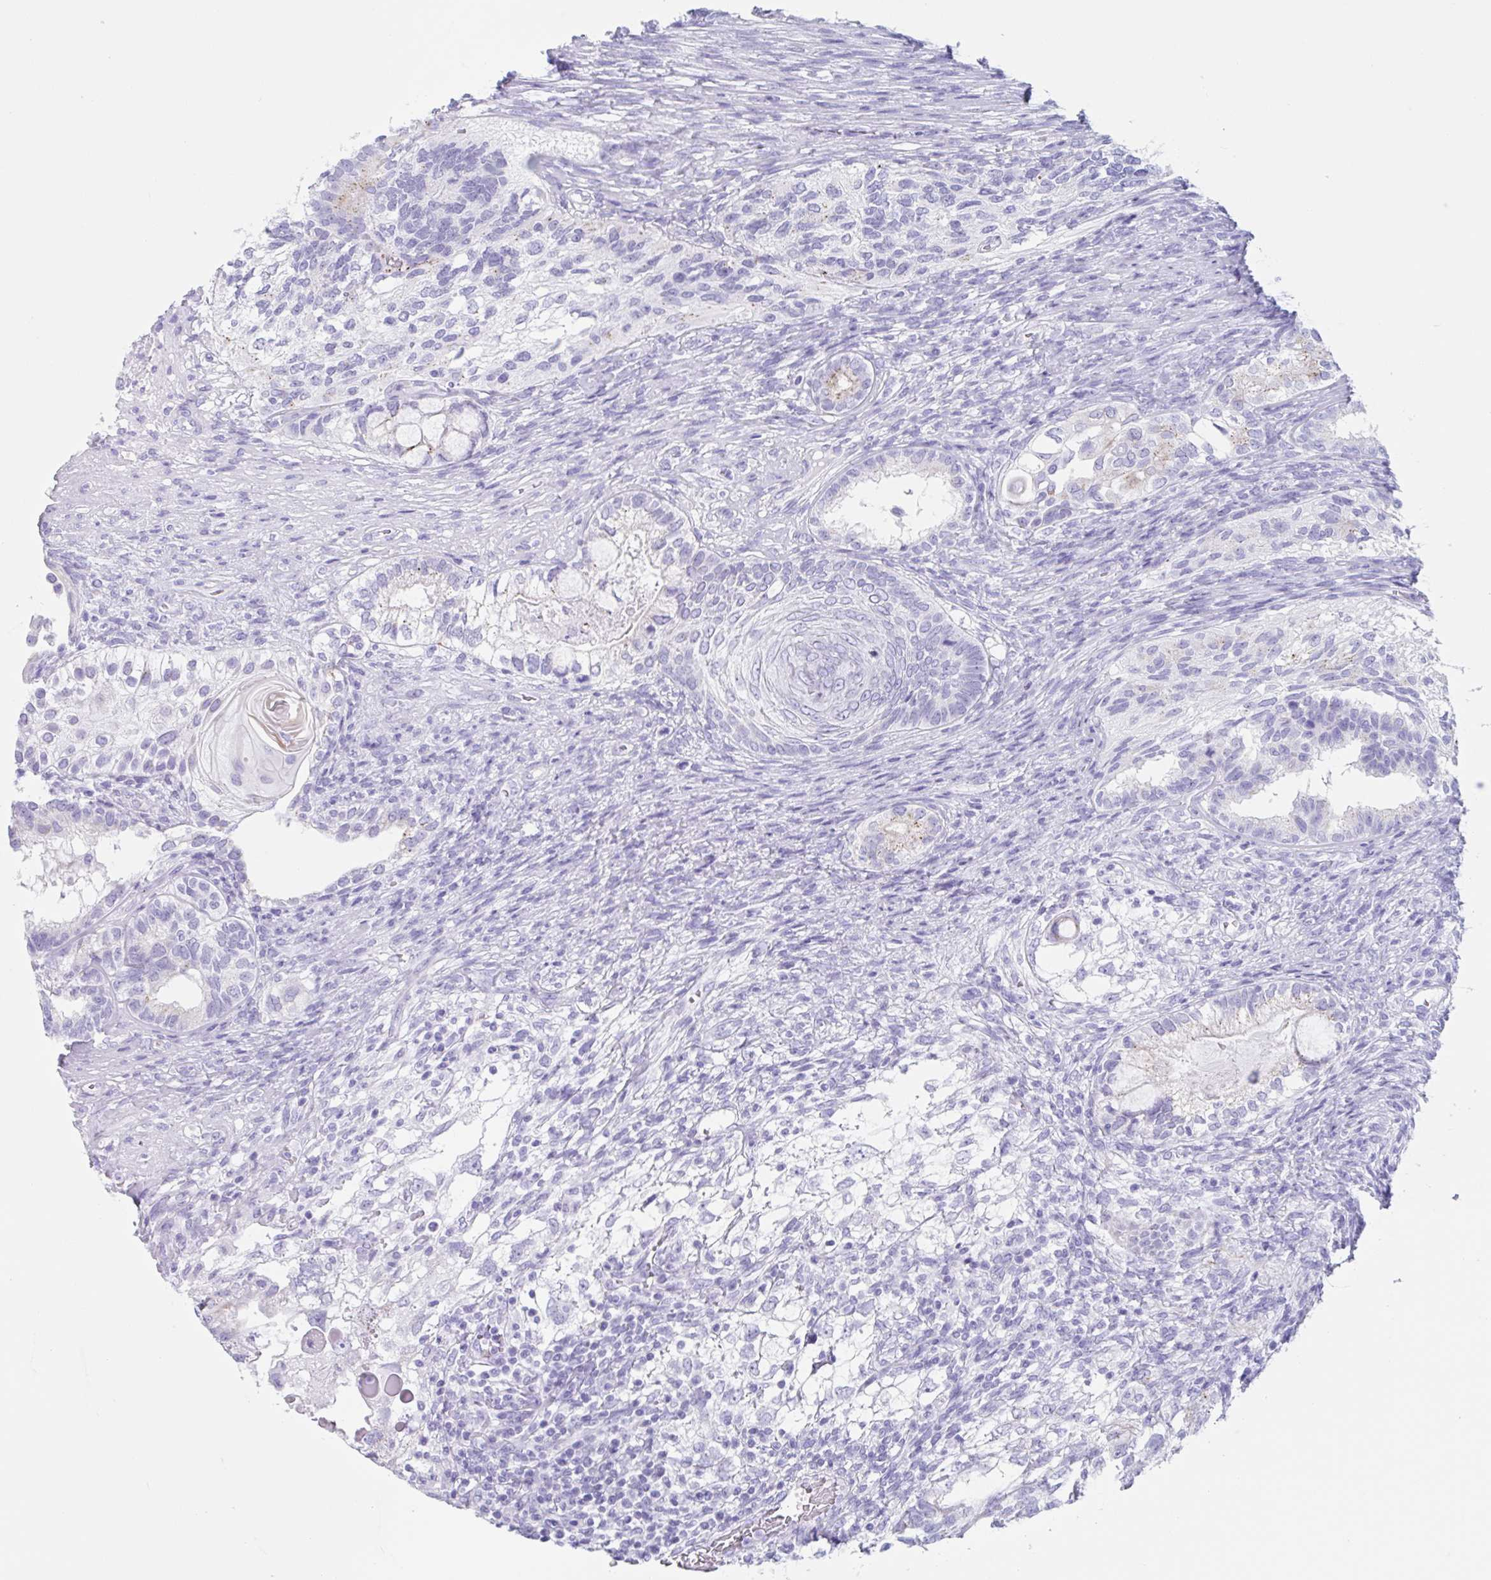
{"staining": {"intensity": "negative", "quantity": "none", "location": "none"}, "tissue": "testis cancer", "cell_type": "Tumor cells", "image_type": "cancer", "snomed": [{"axis": "morphology", "description": "Seminoma, NOS"}, {"axis": "morphology", "description": "Carcinoma, Embryonal, NOS"}, {"axis": "topography", "description": "Testis"}], "caption": "Image shows no protein positivity in tumor cells of testis cancer (embryonal carcinoma) tissue. (DAB immunohistochemistry, high magnification).", "gene": "CPTP", "patient": {"sex": "male", "age": 41}}